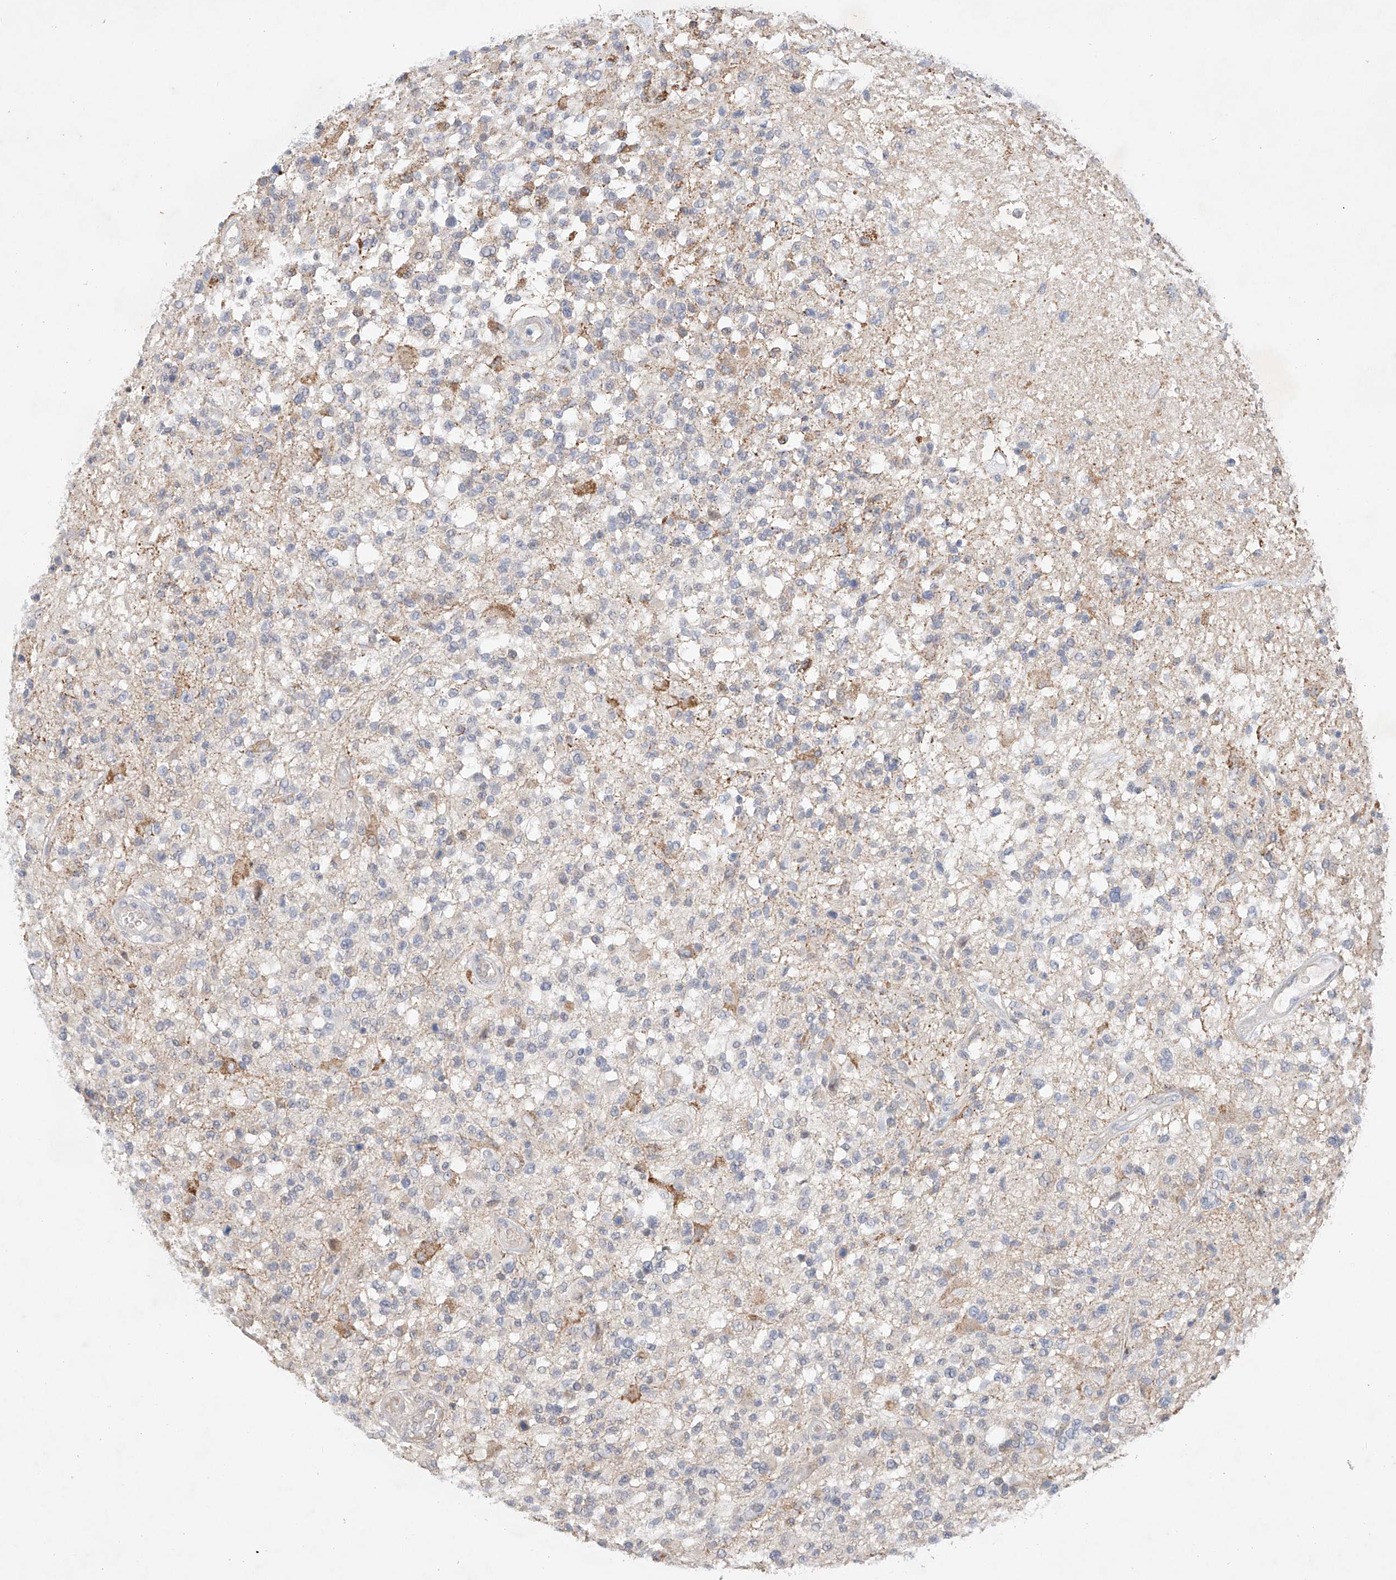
{"staining": {"intensity": "weak", "quantity": "<25%", "location": "cytoplasmic/membranous"}, "tissue": "glioma", "cell_type": "Tumor cells", "image_type": "cancer", "snomed": [{"axis": "morphology", "description": "Glioma, malignant, High grade"}, {"axis": "morphology", "description": "Glioblastoma, NOS"}, {"axis": "topography", "description": "Brain"}], "caption": "This is an immunohistochemistry histopathology image of human glioblastoma. There is no staining in tumor cells.", "gene": "IL22RA2", "patient": {"sex": "male", "age": 60}}